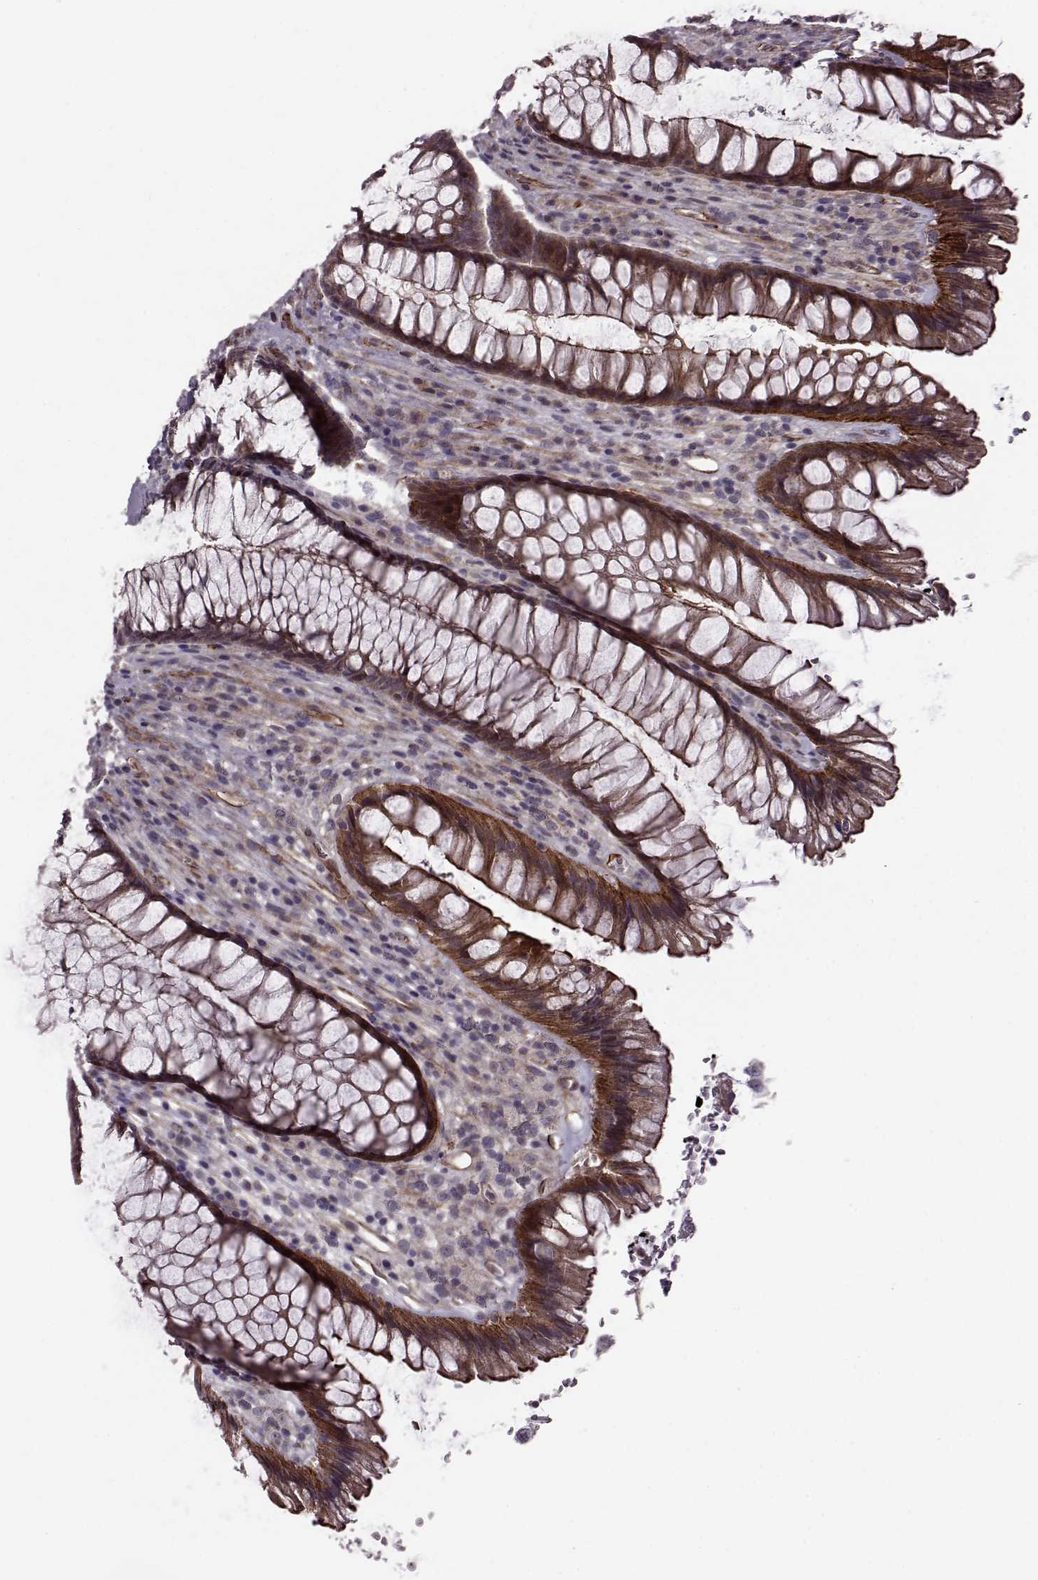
{"staining": {"intensity": "strong", "quantity": ">75%", "location": "cytoplasmic/membranous"}, "tissue": "rectum", "cell_type": "Glandular cells", "image_type": "normal", "snomed": [{"axis": "morphology", "description": "Normal tissue, NOS"}, {"axis": "topography", "description": "Smooth muscle"}, {"axis": "topography", "description": "Rectum"}], "caption": "IHC (DAB (3,3'-diaminobenzidine)) staining of unremarkable human rectum shows strong cytoplasmic/membranous protein staining in about >75% of glandular cells. Nuclei are stained in blue.", "gene": "SYNPO", "patient": {"sex": "male", "age": 53}}